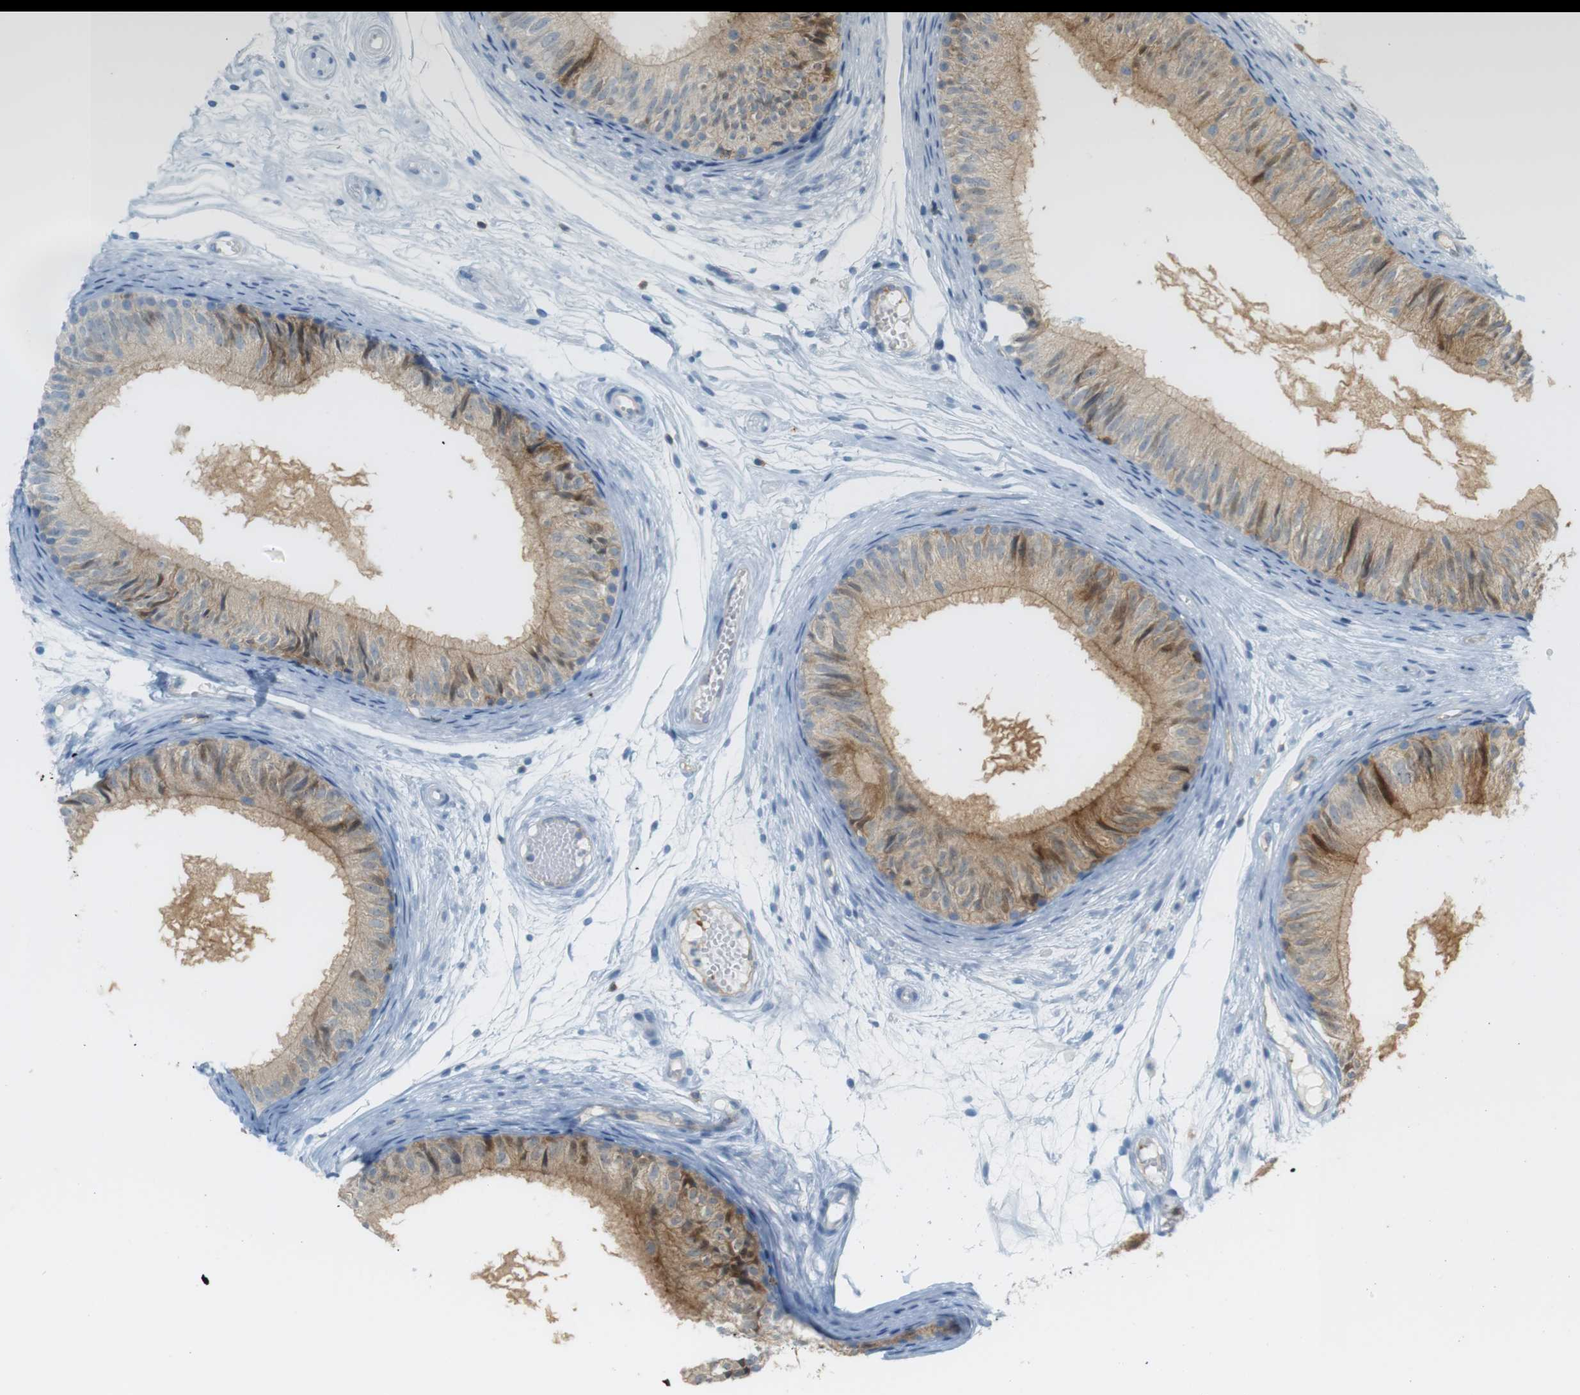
{"staining": {"intensity": "weak", "quantity": ">75%", "location": "cytoplasmic/membranous"}, "tissue": "epididymis", "cell_type": "Glandular cells", "image_type": "normal", "snomed": [{"axis": "morphology", "description": "Normal tissue, NOS"}, {"axis": "morphology", "description": "Atrophy, NOS"}, {"axis": "topography", "description": "Testis"}, {"axis": "topography", "description": "Epididymis"}], "caption": "A low amount of weak cytoplasmic/membranous positivity is seen in approximately >75% of glandular cells in unremarkable epididymis.", "gene": "F2R", "patient": {"sex": "male", "age": 18}}